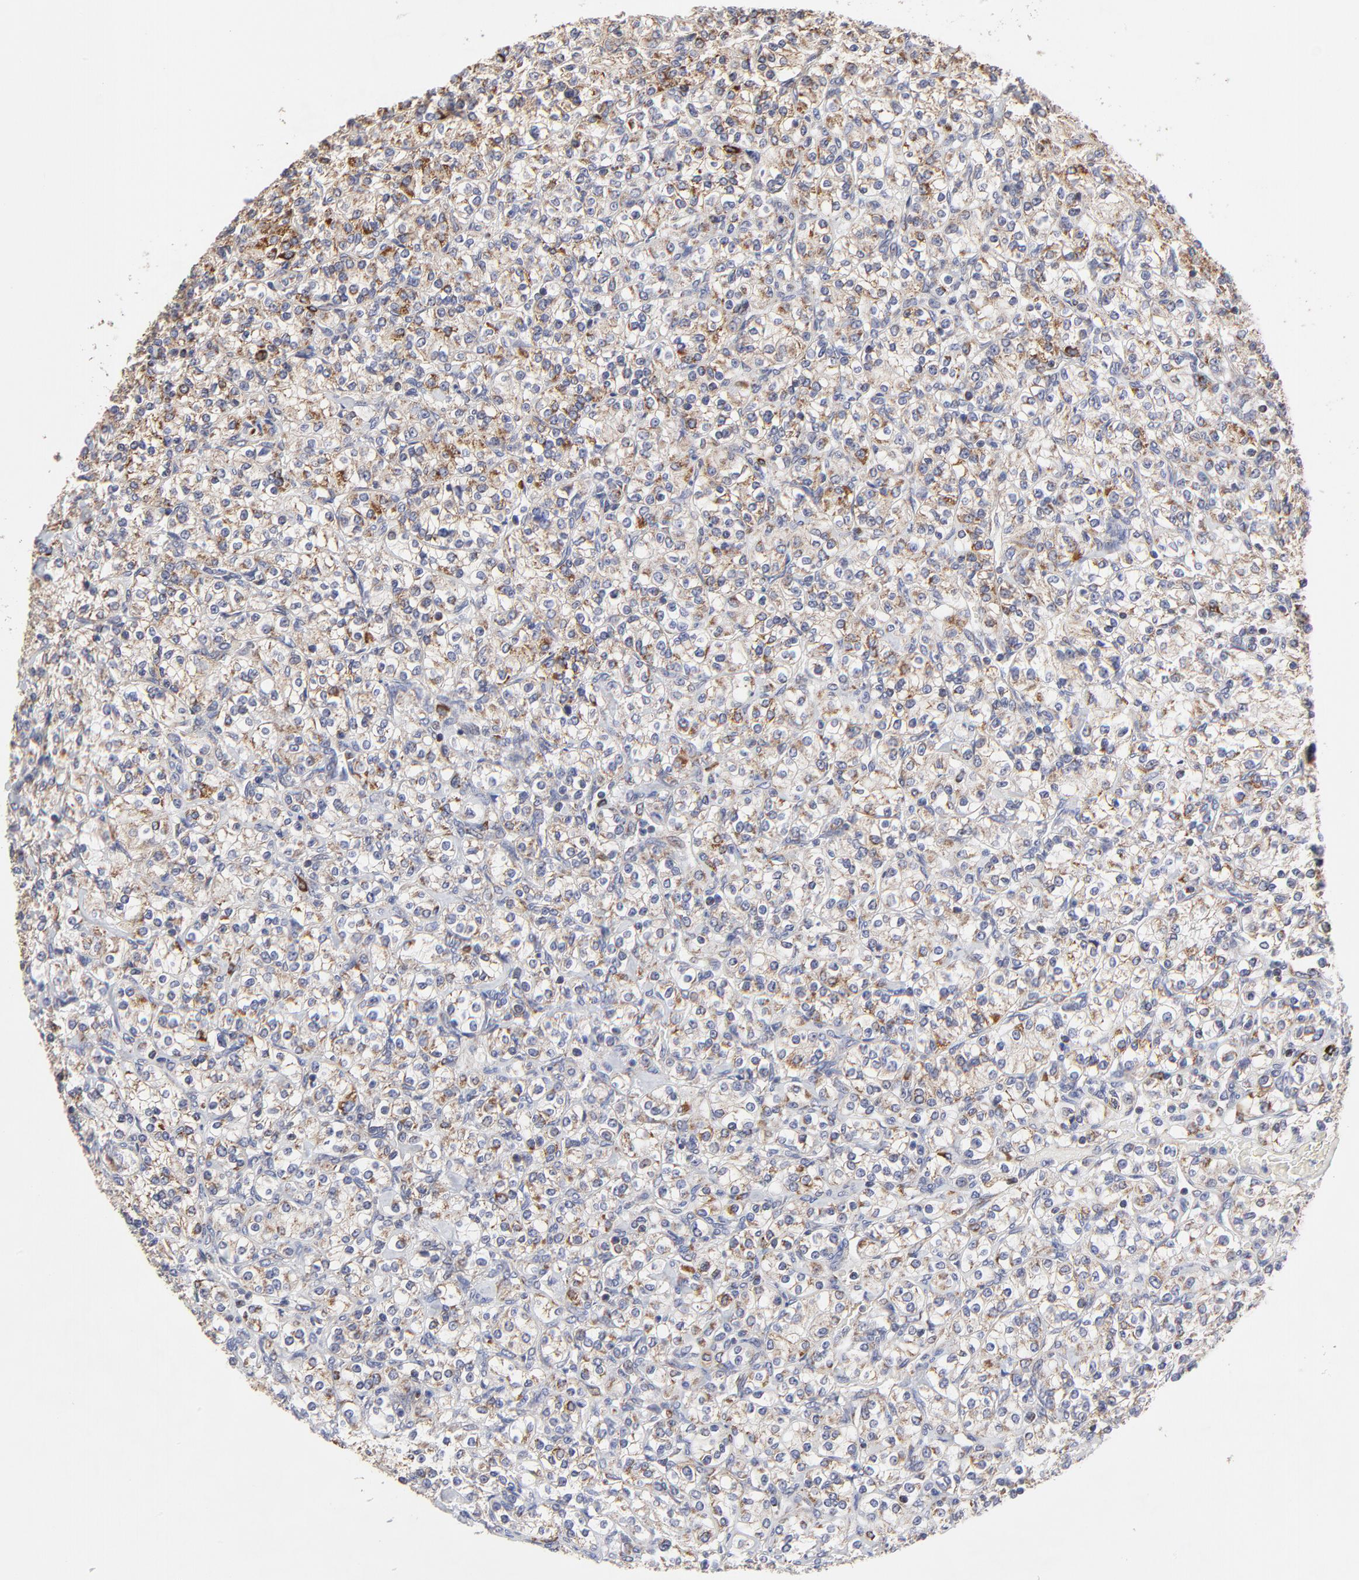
{"staining": {"intensity": "negative", "quantity": "none", "location": "none"}, "tissue": "renal cancer", "cell_type": "Tumor cells", "image_type": "cancer", "snomed": [{"axis": "morphology", "description": "Adenocarcinoma, NOS"}, {"axis": "topography", "description": "Kidney"}], "caption": "Immunohistochemistry (IHC) histopathology image of neoplastic tissue: human adenocarcinoma (renal) stained with DAB reveals no significant protein positivity in tumor cells.", "gene": "ZNF550", "patient": {"sex": "male", "age": 77}}